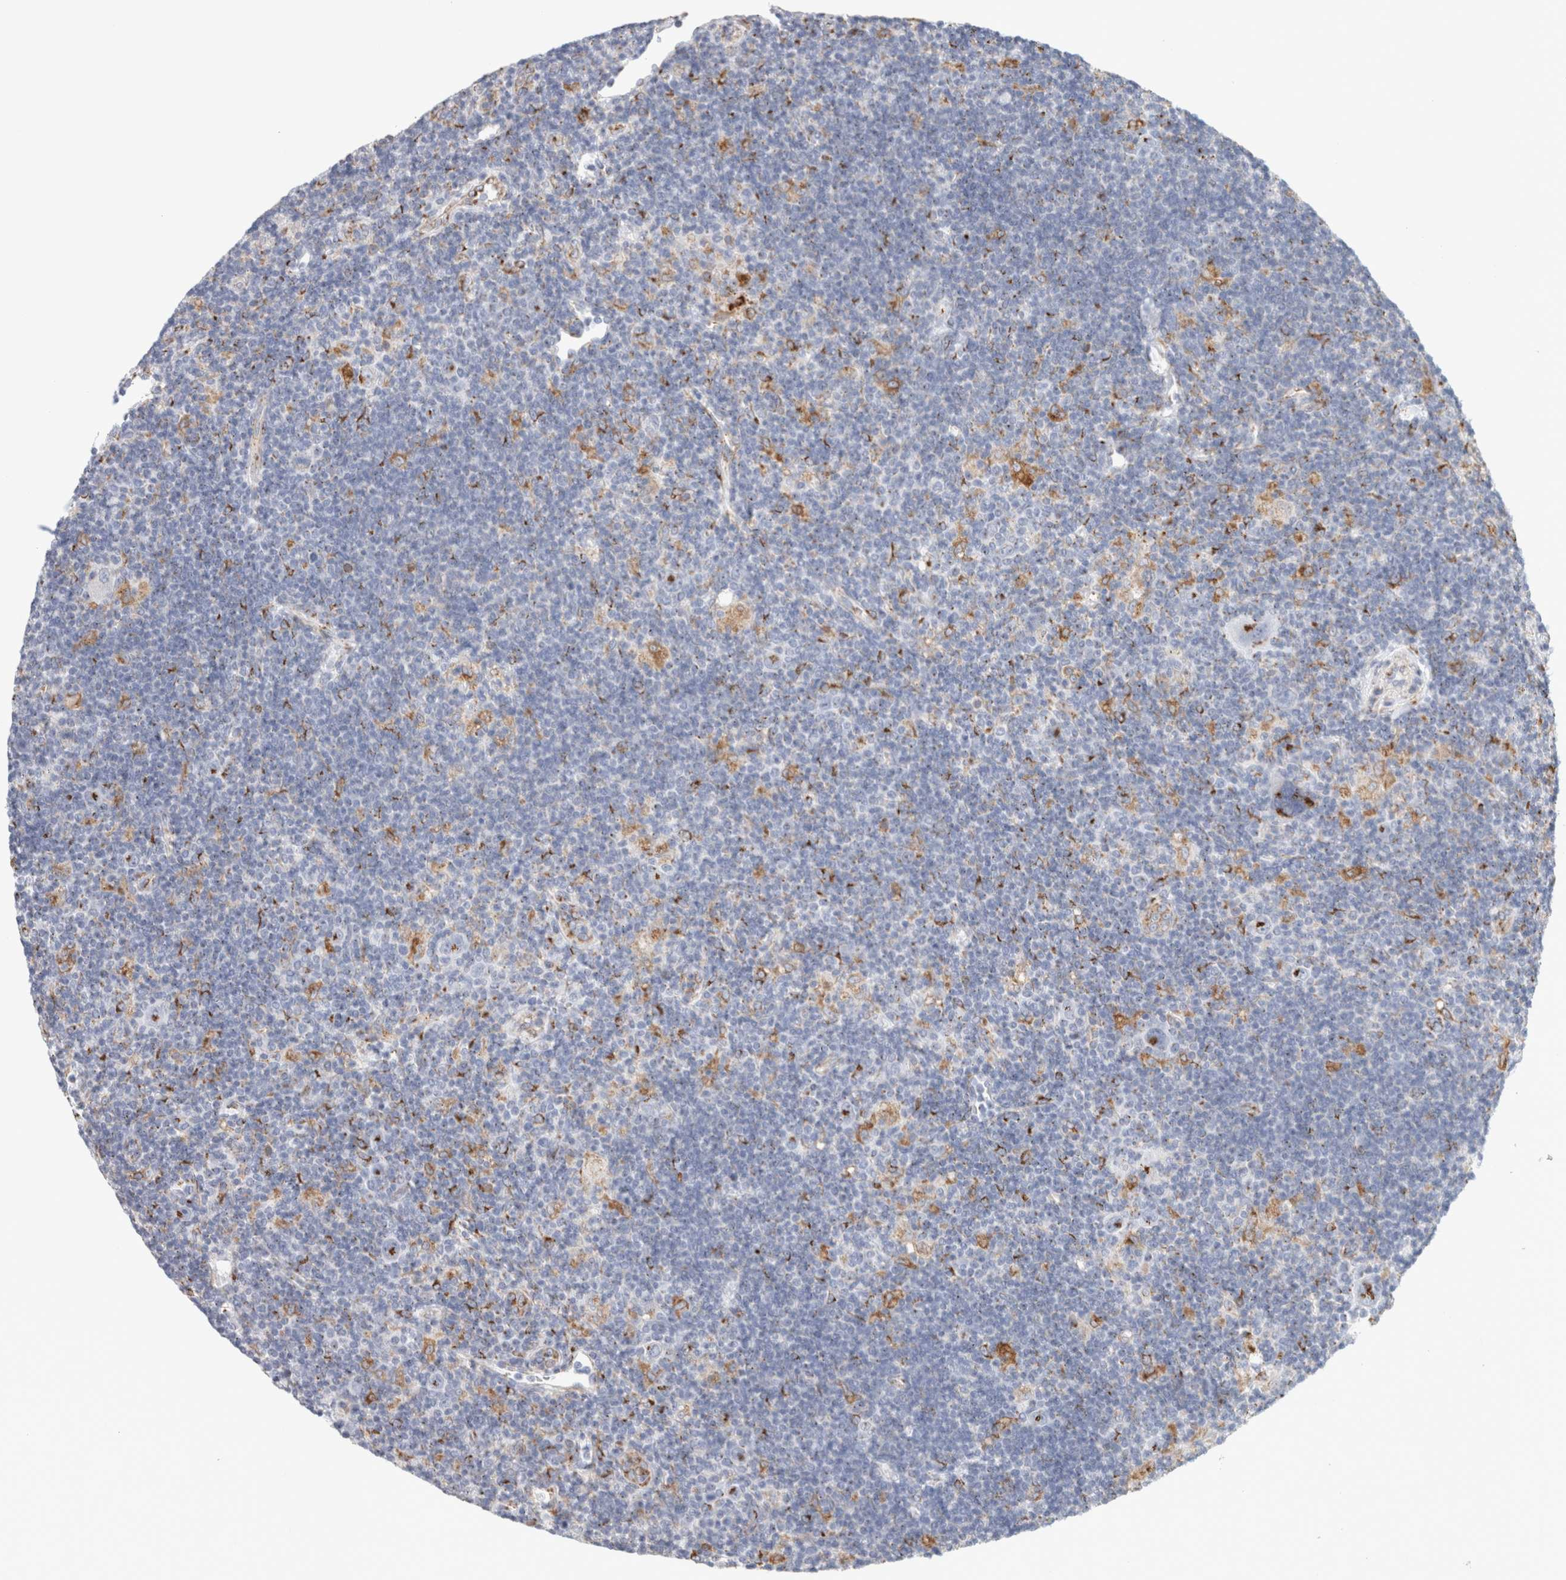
{"staining": {"intensity": "moderate", "quantity": ">75%", "location": "cytoplasmic/membranous"}, "tissue": "lymphoma", "cell_type": "Tumor cells", "image_type": "cancer", "snomed": [{"axis": "morphology", "description": "Hodgkin's disease, NOS"}, {"axis": "topography", "description": "Lymph node"}], "caption": "Immunohistochemical staining of human lymphoma shows medium levels of moderate cytoplasmic/membranous staining in about >75% of tumor cells. The staining was performed using DAB, with brown indicating positive protein expression. Nuclei are stained blue with hematoxylin.", "gene": "MCFD2", "patient": {"sex": "female", "age": 57}}